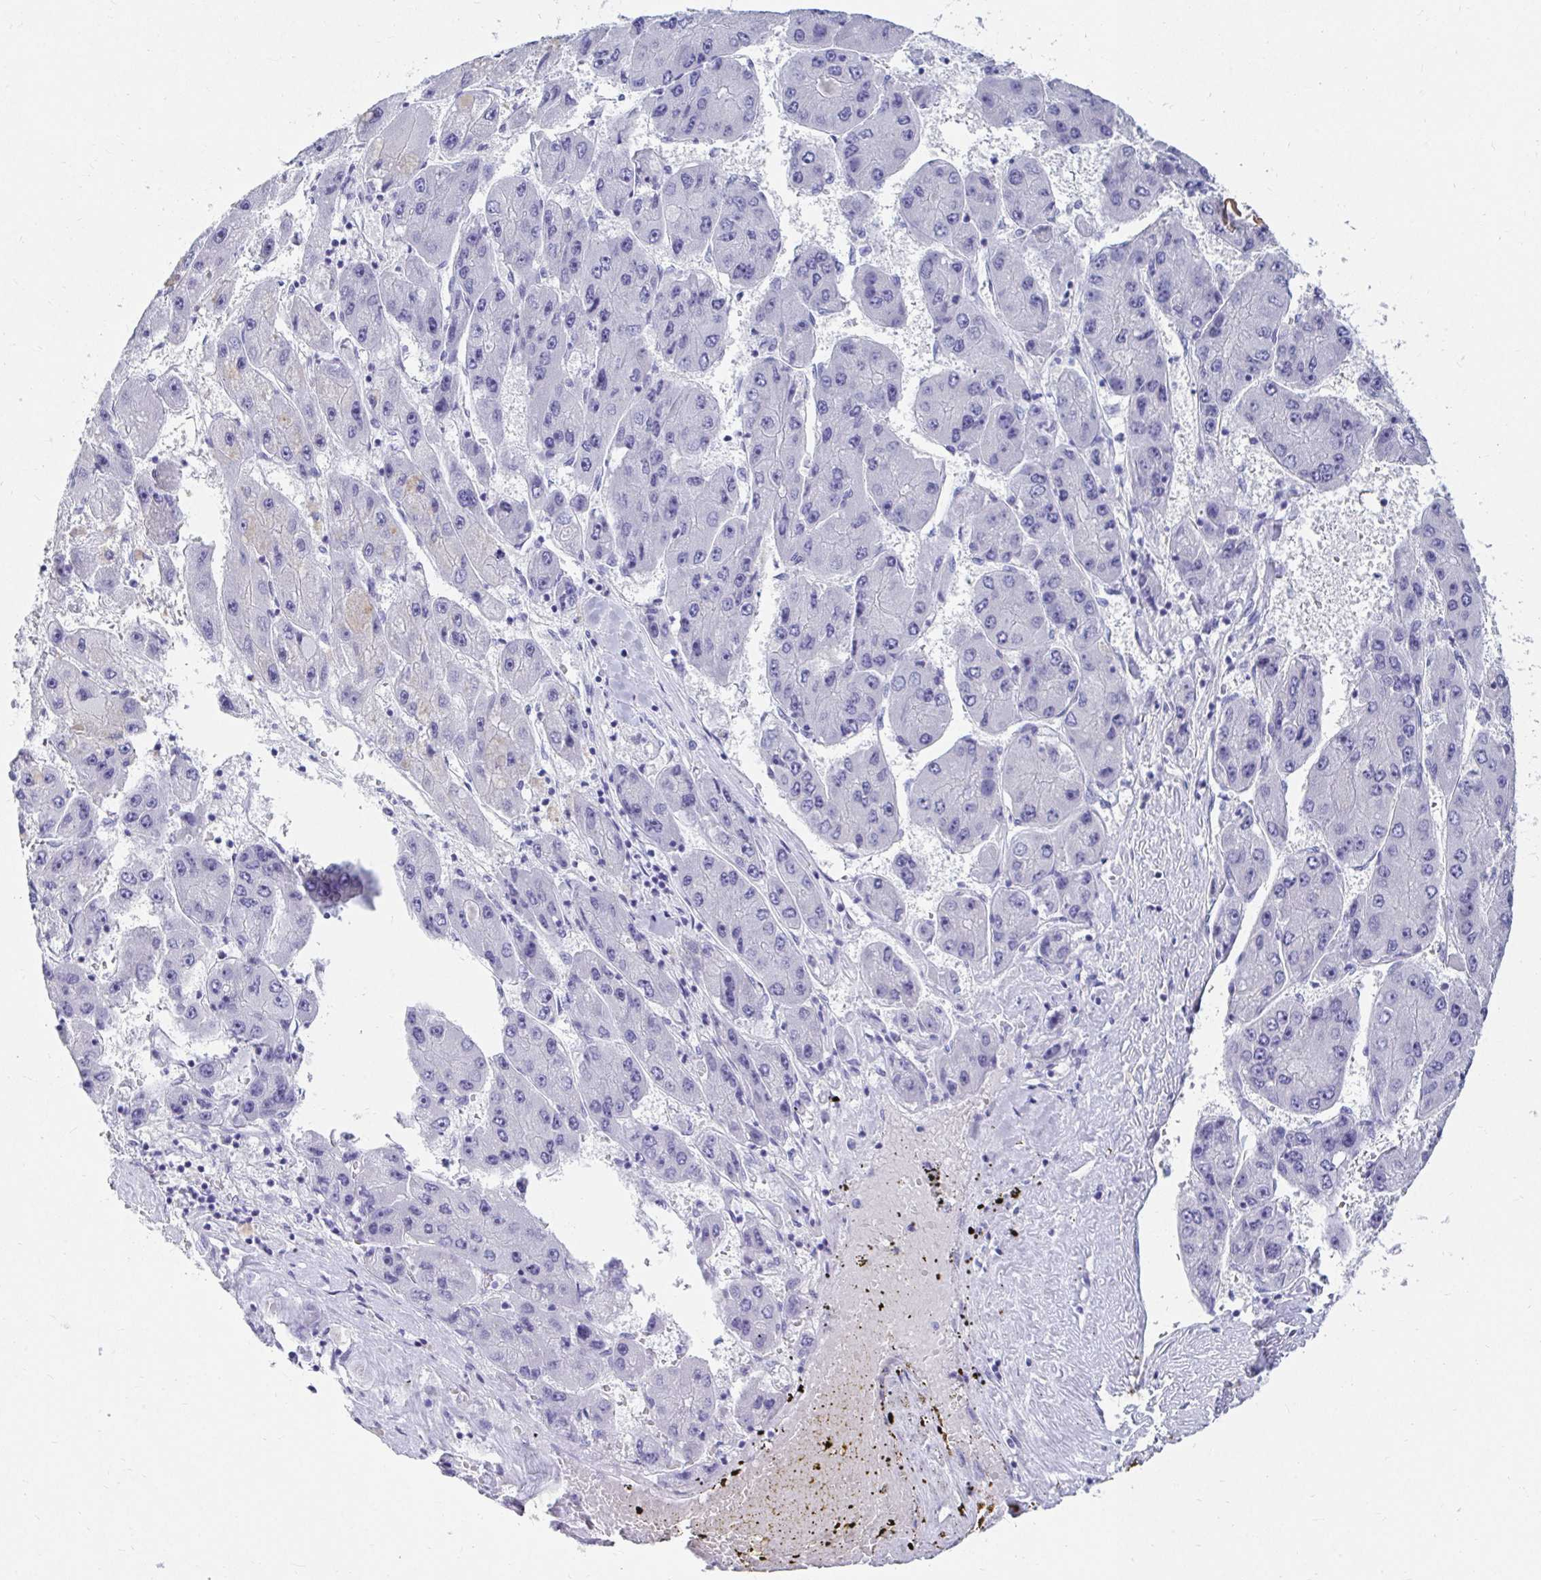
{"staining": {"intensity": "negative", "quantity": "none", "location": "none"}, "tissue": "liver cancer", "cell_type": "Tumor cells", "image_type": "cancer", "snomed": [{"axis": "morphology", "description": "Carcinoma, Hepatocellular, NOS"}, {"axis": "topography", "description": "Liver"}], "caption": "Image shows no protein positivity in tumor cells of liver hepatocellular carcinoma tissue.", "gene": "DPEP3", "patient": {"sex": "female", "age": 61}}